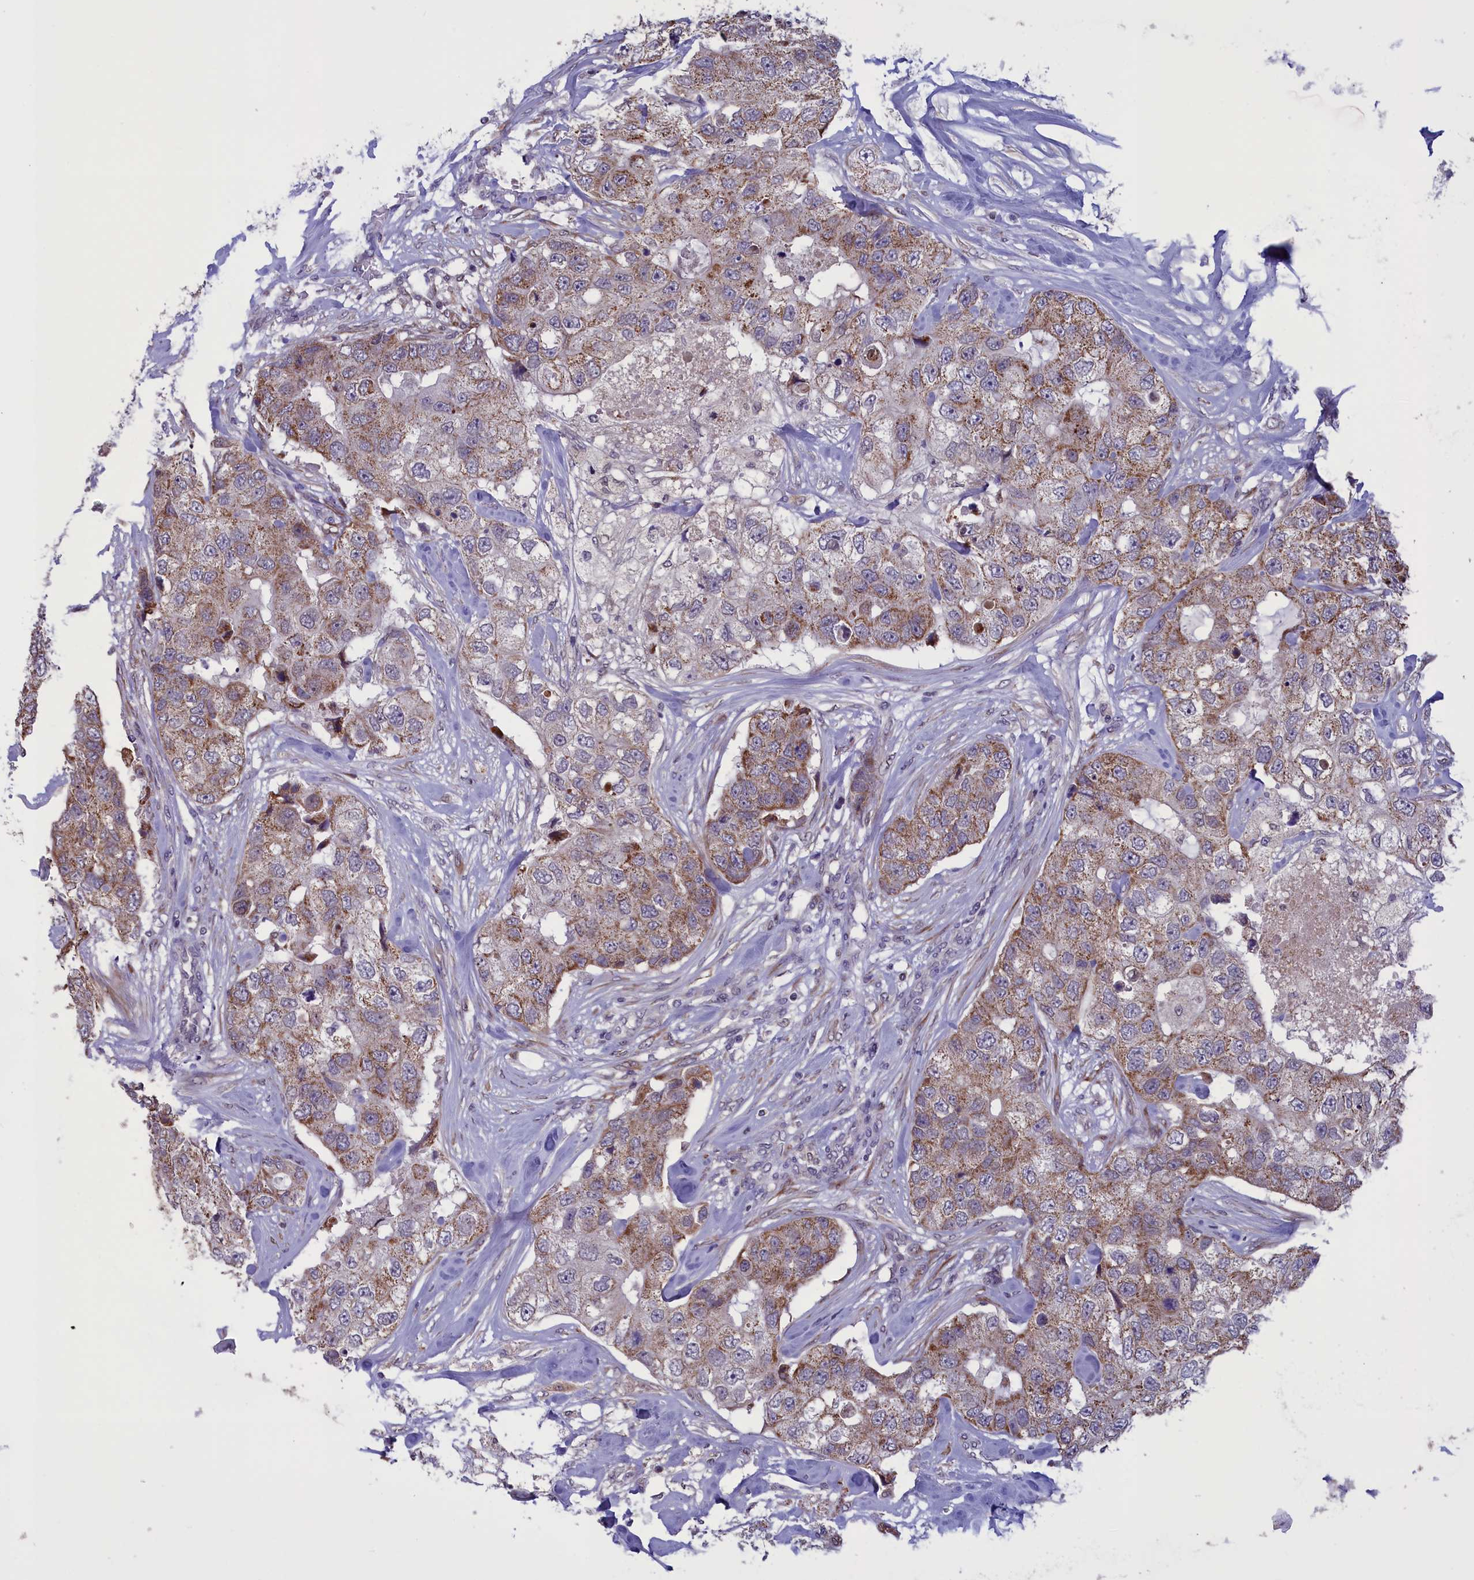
{"staining": {"intensity": "moderate", "quantity": ">75%", "location": "cytoplasmic/membranous"}, "tissue": "breast cancer", "cell_type": "Tumor cells", "image_type": "cancer", "snomed": [{"axis": "morphology", "description": "Duct carcinoma"}, {"axis": "topography", "description": "Breast"}], "caption": "Immunohistochemical staining of human breast cancer (invasive ductal carcinoma) displays moderate cytoplasmic/membranous protein expression in approximately >75% of tumor cells.", "gene": "PARS2", "patient": {"sex": "female", "age": 62}}